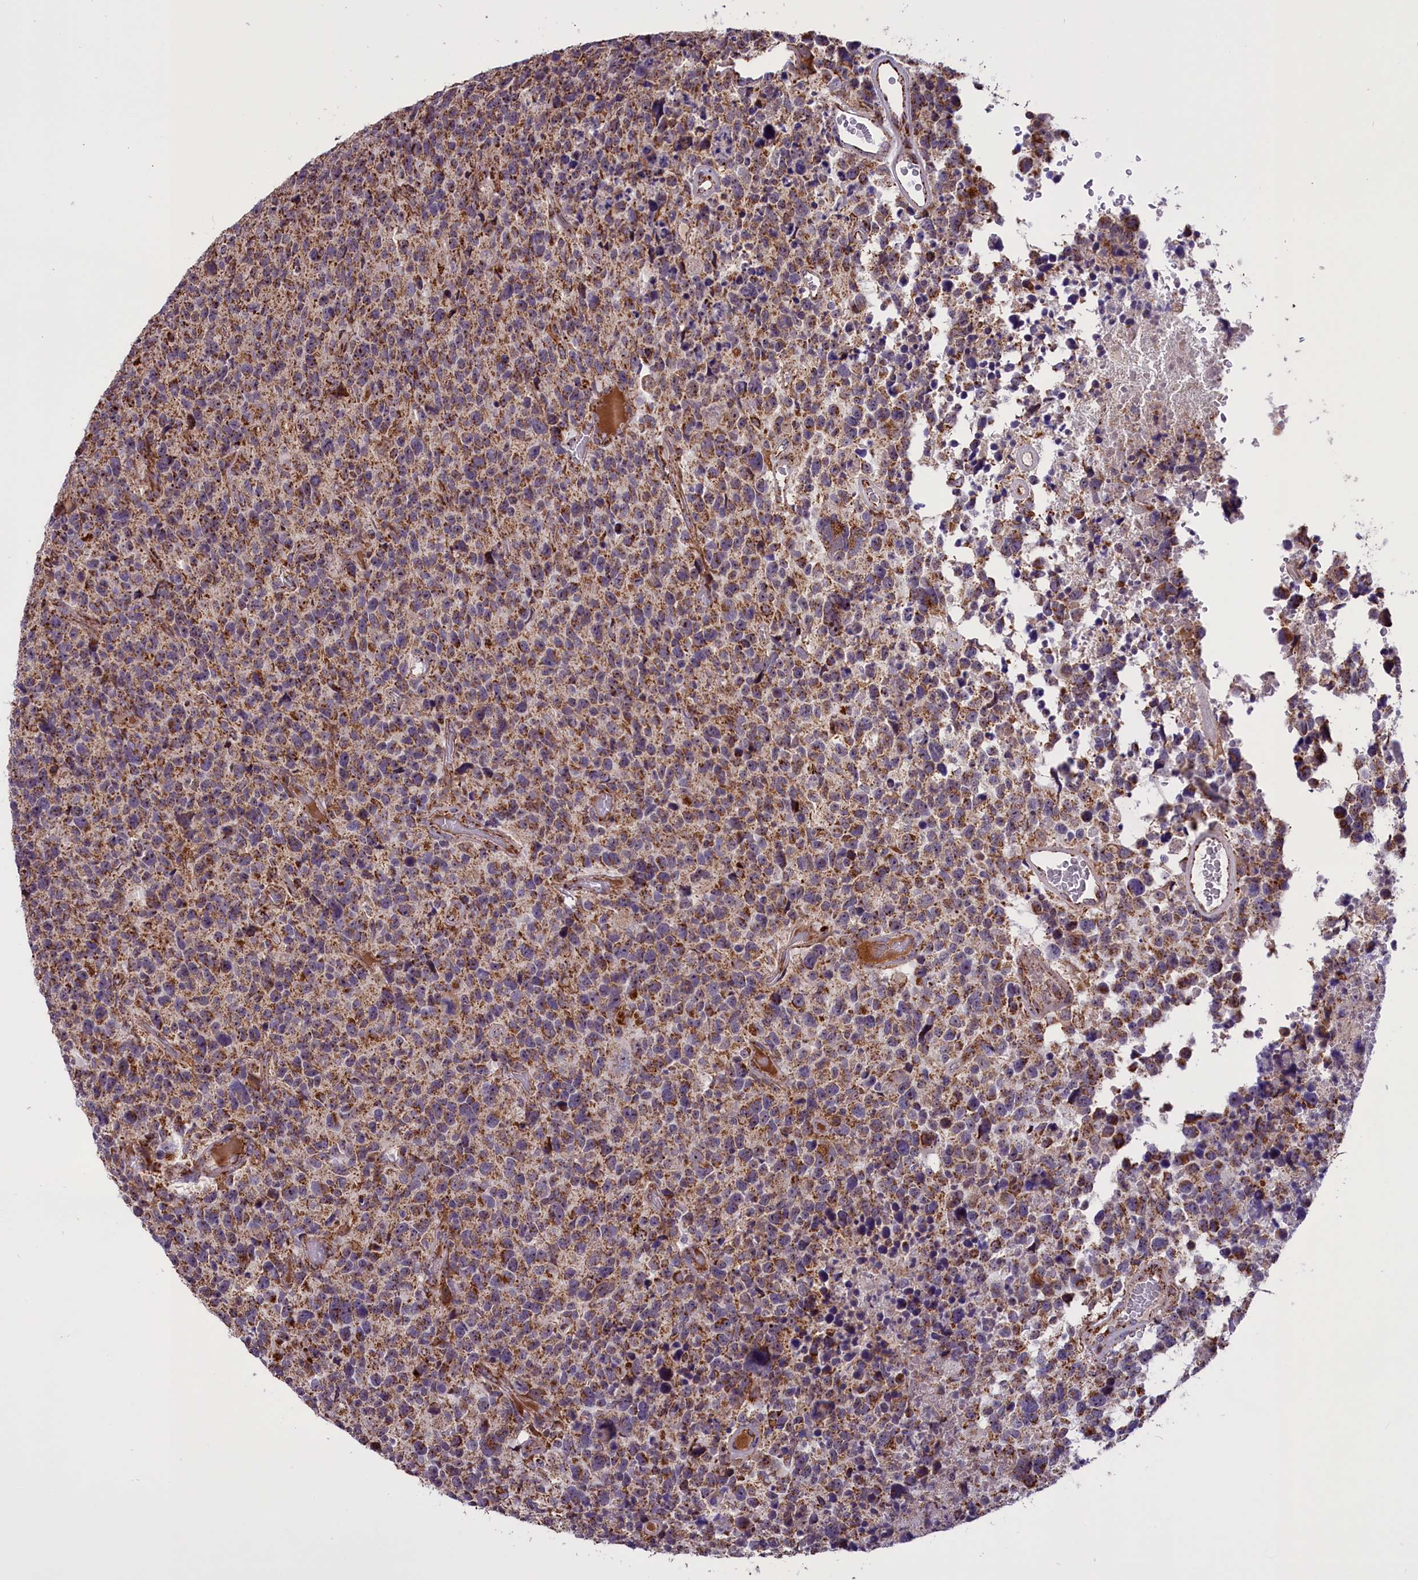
{"staining": {"intensity": "moderate", "quantity": ">75%", "location": "cytoplasmic/membranous"}, "tissue": "glioma", "cell_type": "Tumor cells", "image_type": "cancer", "snomed": [{"axis": "morphology", "description": "Glioma, malignant, High grade"}, {"axis": "topography", "description": "Brain"}], "caption": "A micrograph of glioma stained for a protein demonstrates moderate cytoplasmic/membranous brown staining in tumor cells.", "gene": "GLRX5", "patient": {"sex": "male", "age": 69}}